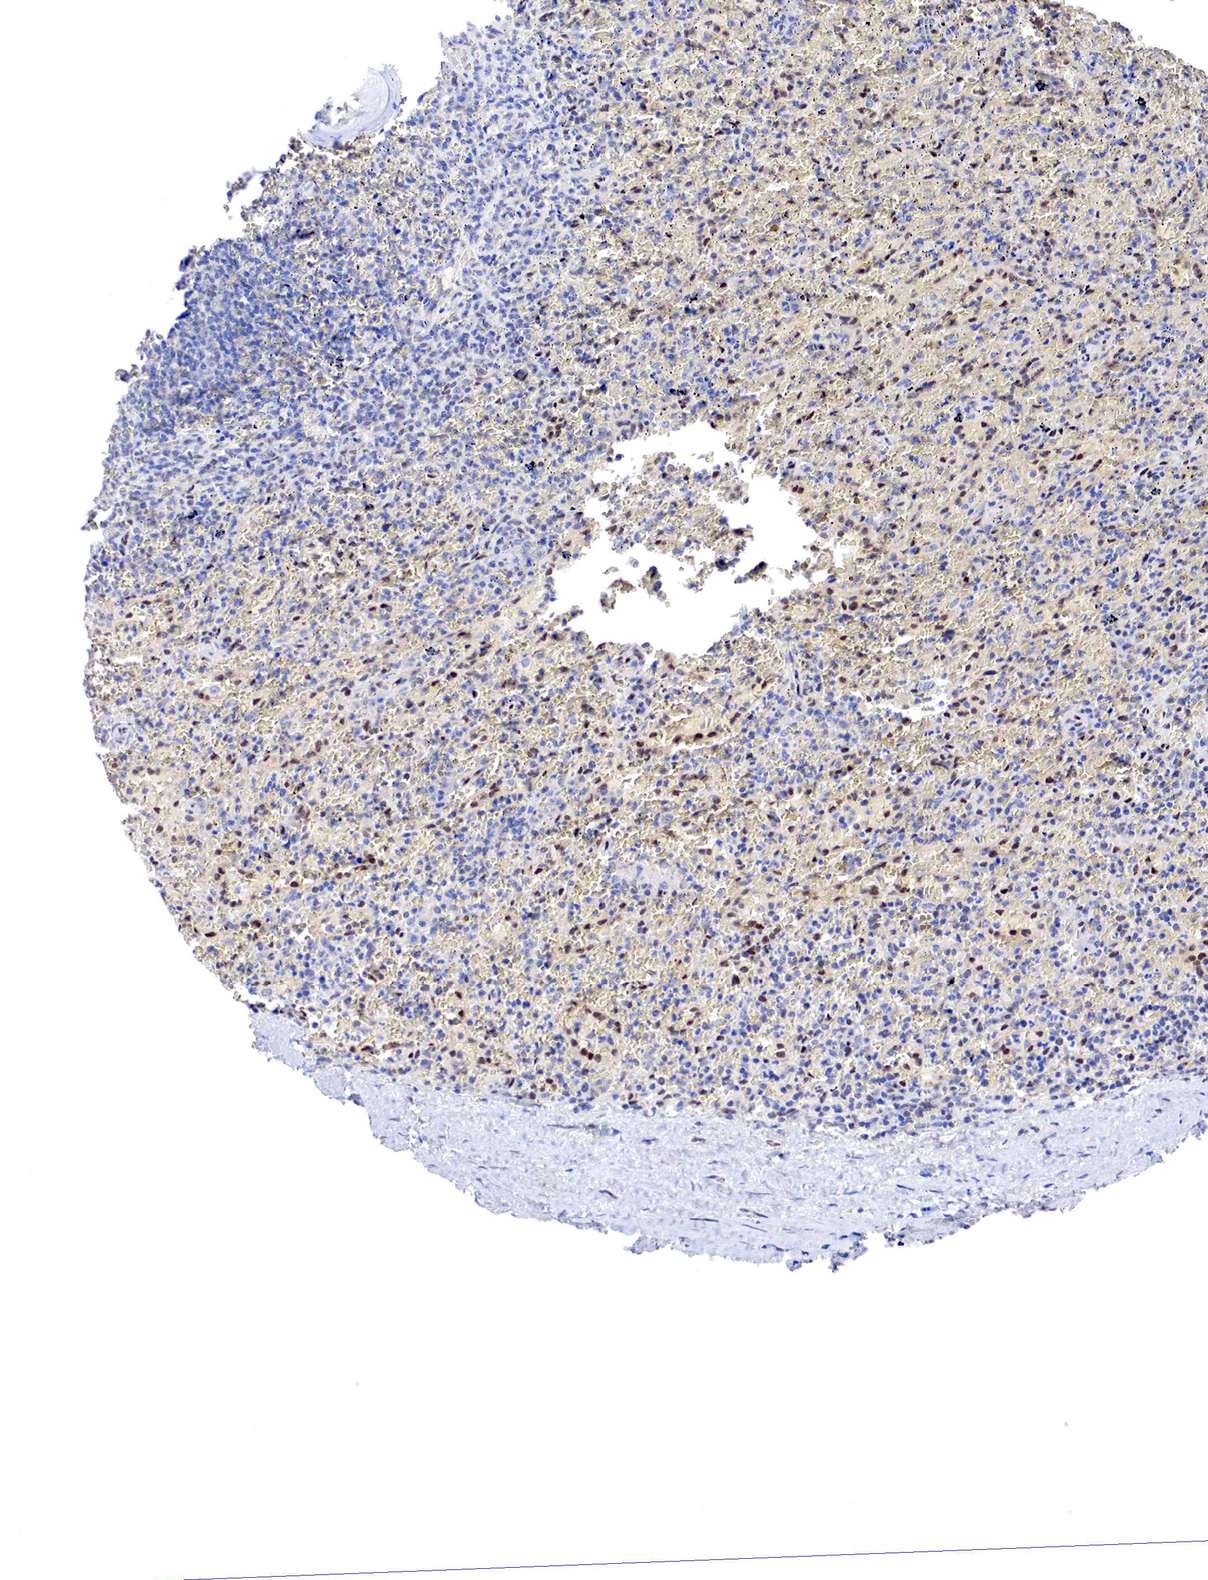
{"staining": {"intensity": "negative", "quantity": "none", "location": "none"}, "tissue": "lymphoma", "cell_type": "Tumor cells", "image_type": "cancer", "snomed": [{"axis": "morphology", "description": "Malignant lymphoma, non-Hodgkin's type, High grade"}, {"axis": "topography", "description": "Spleen"}, {"axis": "topography", "description": "Lymph node"}], "caption": "Tumor cells show no significant expression in malignant lymphoma, non-Hodgkin's type (high-grade). The staining was performed using DAB (3,3'-diaminobenzidine) to visualize the protein expression in brown, while the nuclei were stained in blue with hematoxylin (Magnification: 20x).", "gene": "PABIR2", "patient": {"sex": "female", "age": 70}}